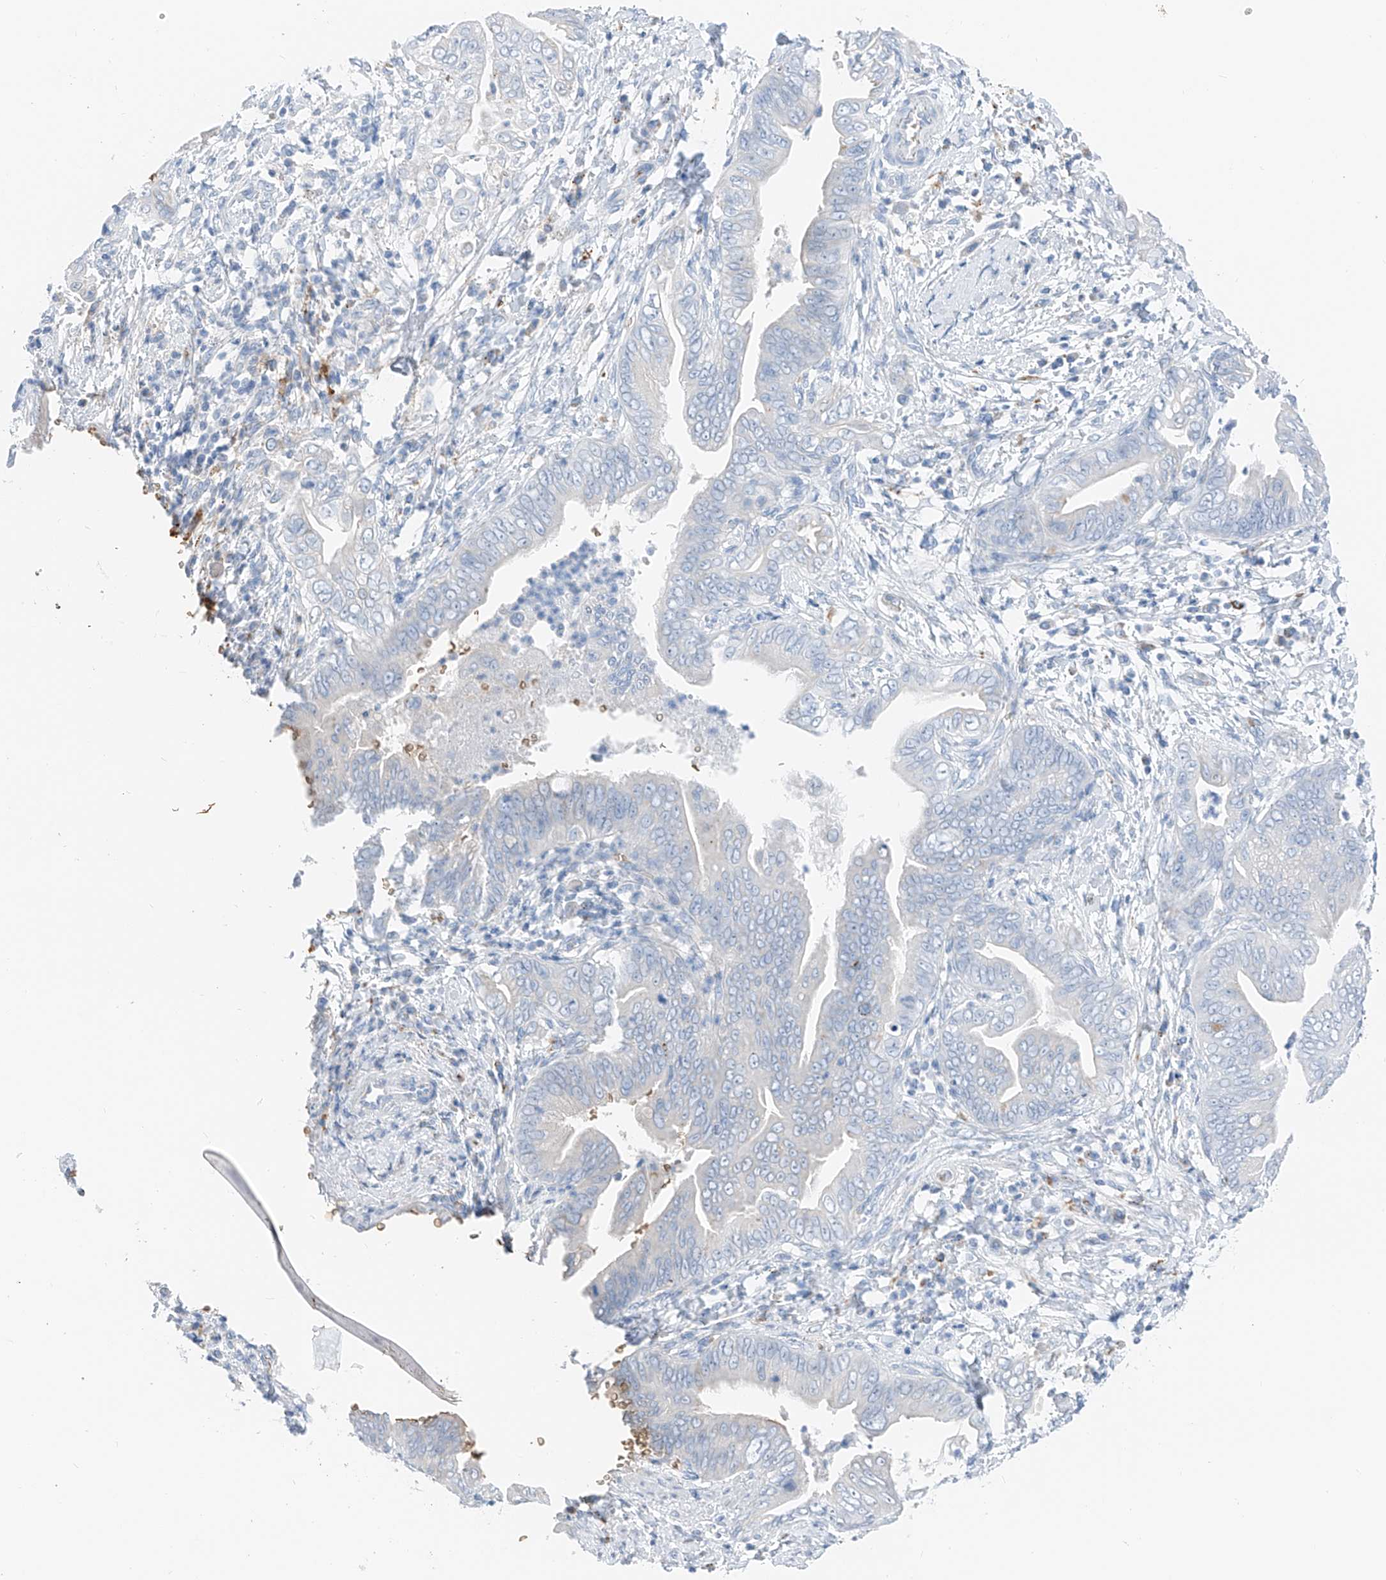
{"staining": {"intensity": "negative", "quantity": "none", "location": "none"}, "tissue": "pancreatic cancer", "cell_type": "Tumor cells", "image_type": "cancer", "snomed": [{"axis": "morphology", "description": "Adenocarcinoma, NOS"}, {"axis": "topography", "description": "Pancreas"}], "caption": "This is an IHC micrograph of pancreatic cancer. There is no expression in tumor cells.", "gene": "PRSS23", "patient": {"sex": "male", "age": 75}}